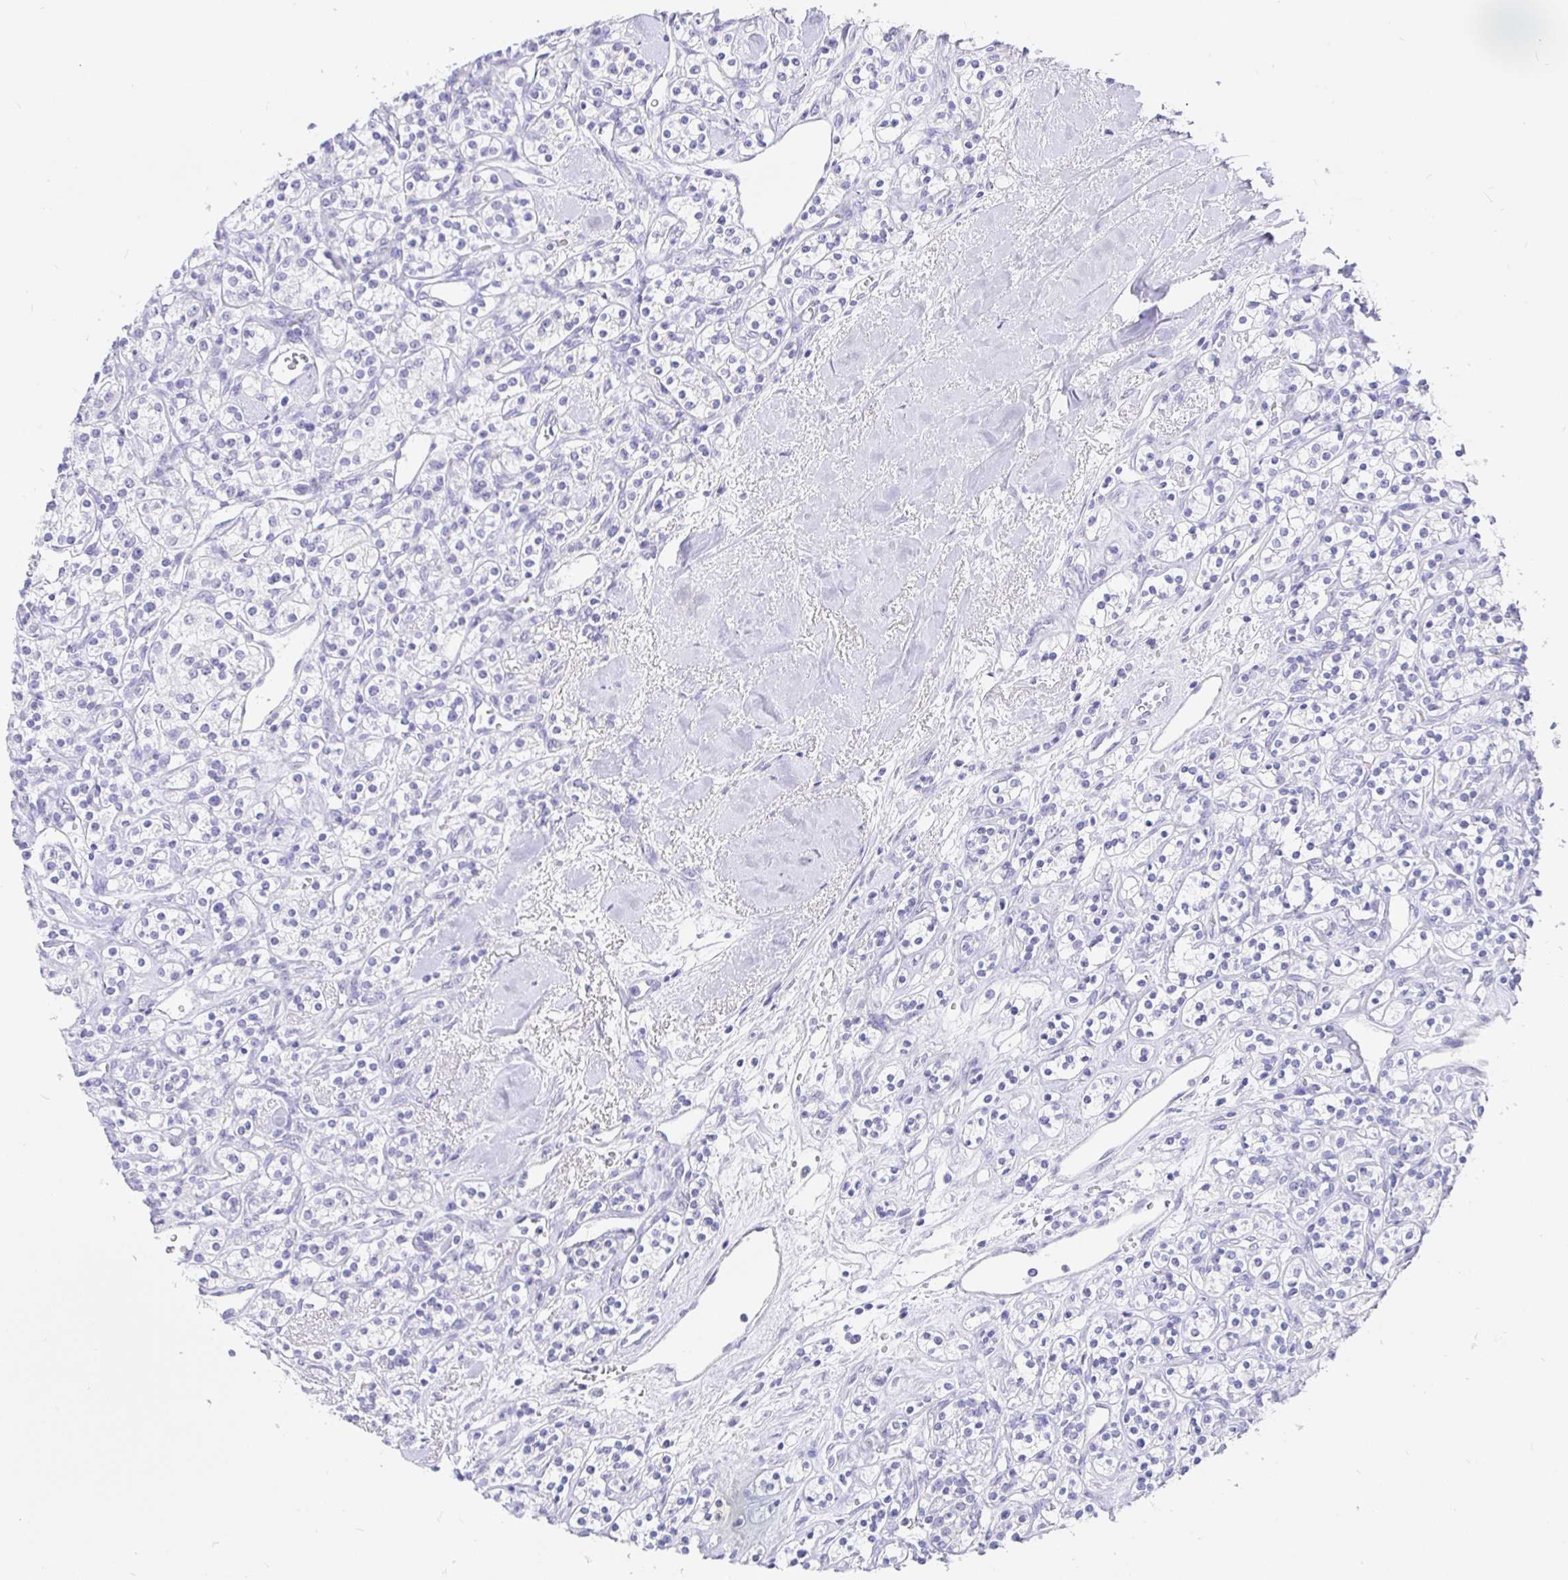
{"staining": {"intensity": "negative", "quantity": "none", "location": "none"}, "tissue": "renal cancer", "cell_type": "Tumor cells", "image_type": "cancer", "snomed": [{"axis": "morphology", "description": "Adenocarcinoma, NOS"}, {"axis": "topography", "description": "Kidney"}], "caption": "Histopathology image shows no significant protein positivity in tumor cells of renal cancer.", "gene": "EZHIP", "patient": {"sex": "male", "age": 77}}